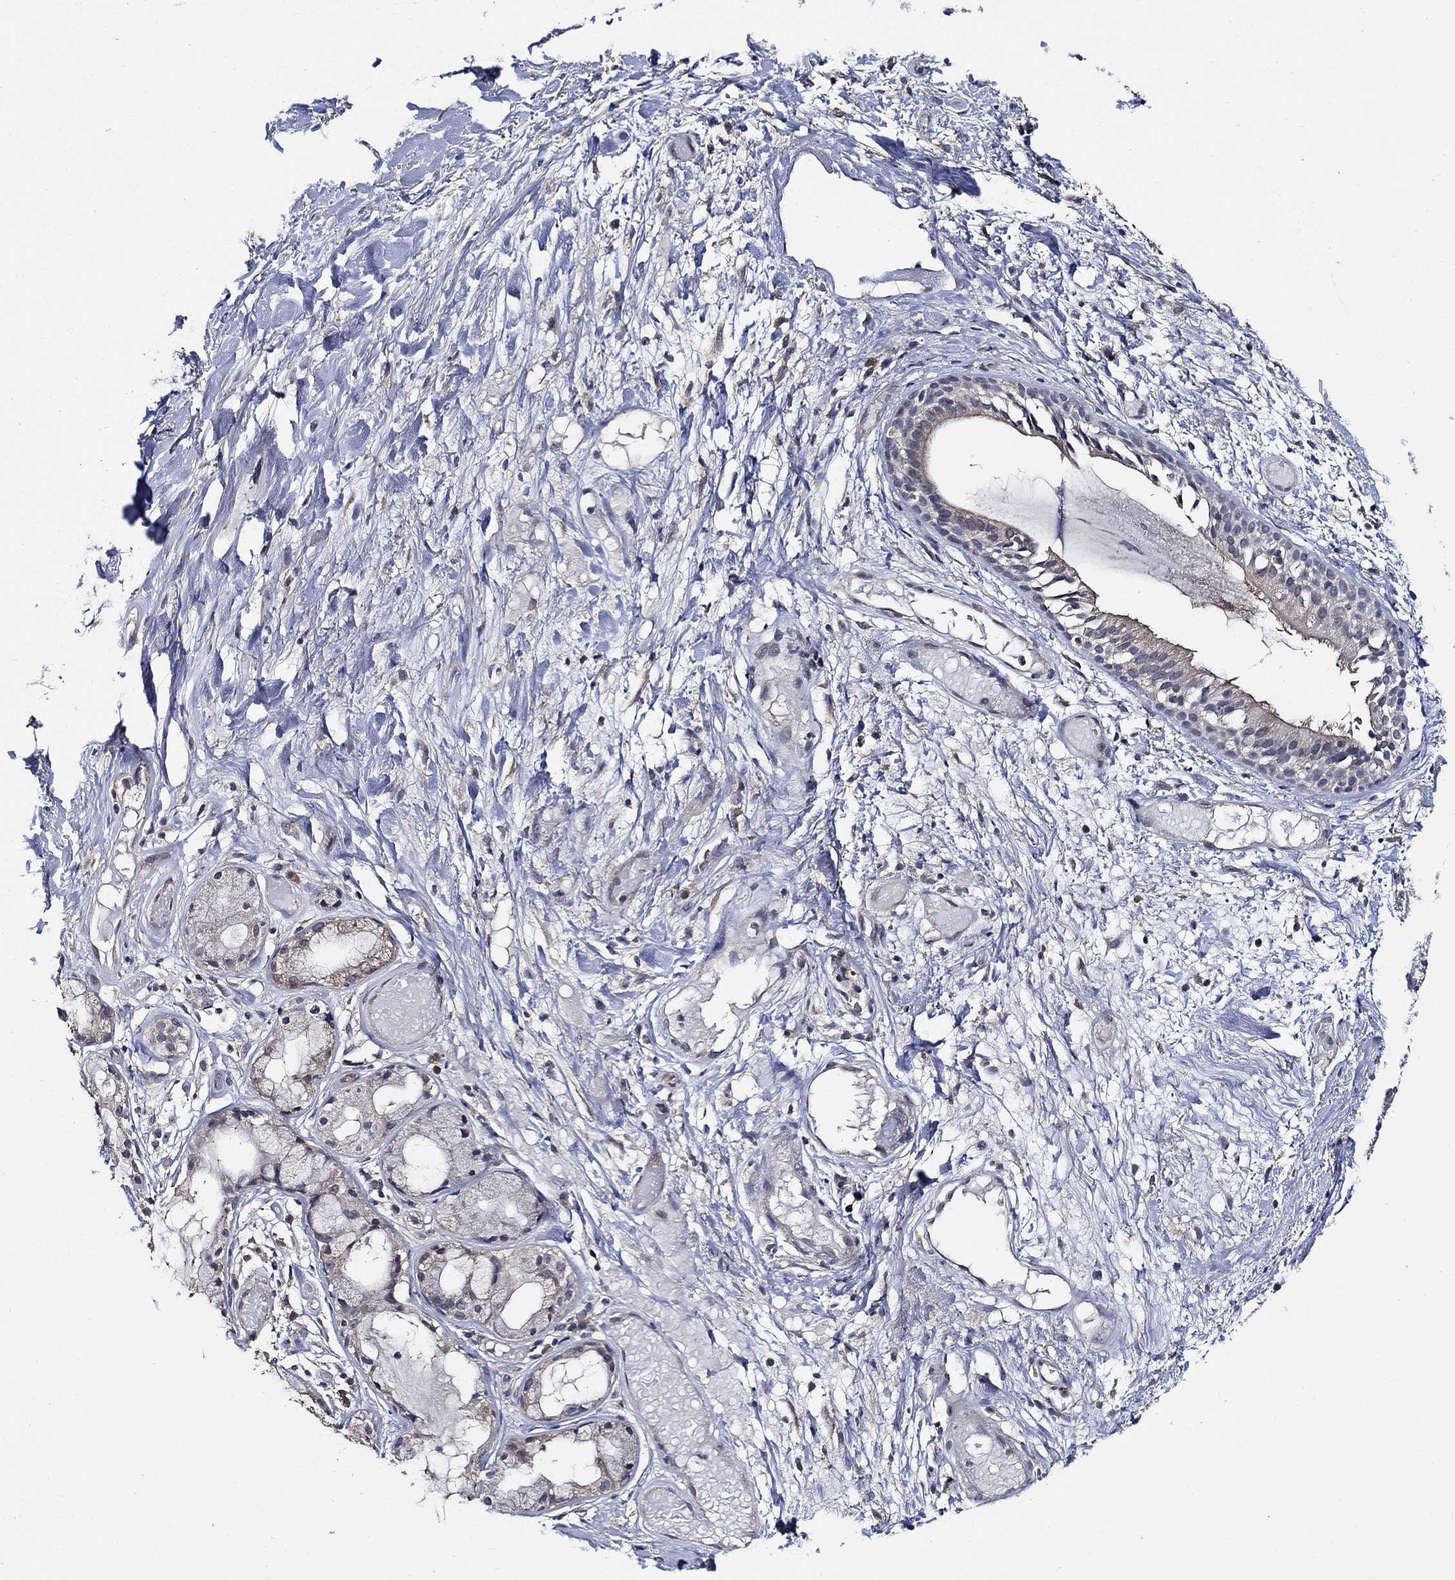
{"staining": {"intensity": "negative", "quantity": "none", "location": "none"}, "tissue": "adipose tissue", "cell_type": "Adipocytes", "image_type": "normal", "snomed": [{"axis": "morphology", "description": "Normal tissue, NOS"}, {"axis": "topography", "description": "Cartilage tissue"}], "caption": "High power microscopy photomicrograph of an immunohistochemistry micrograph of normal adipose tissue, revealing no significant positivity in adipocytes.", "gene": "WDR53", "patient": {"sex": "male", "age": 62}}